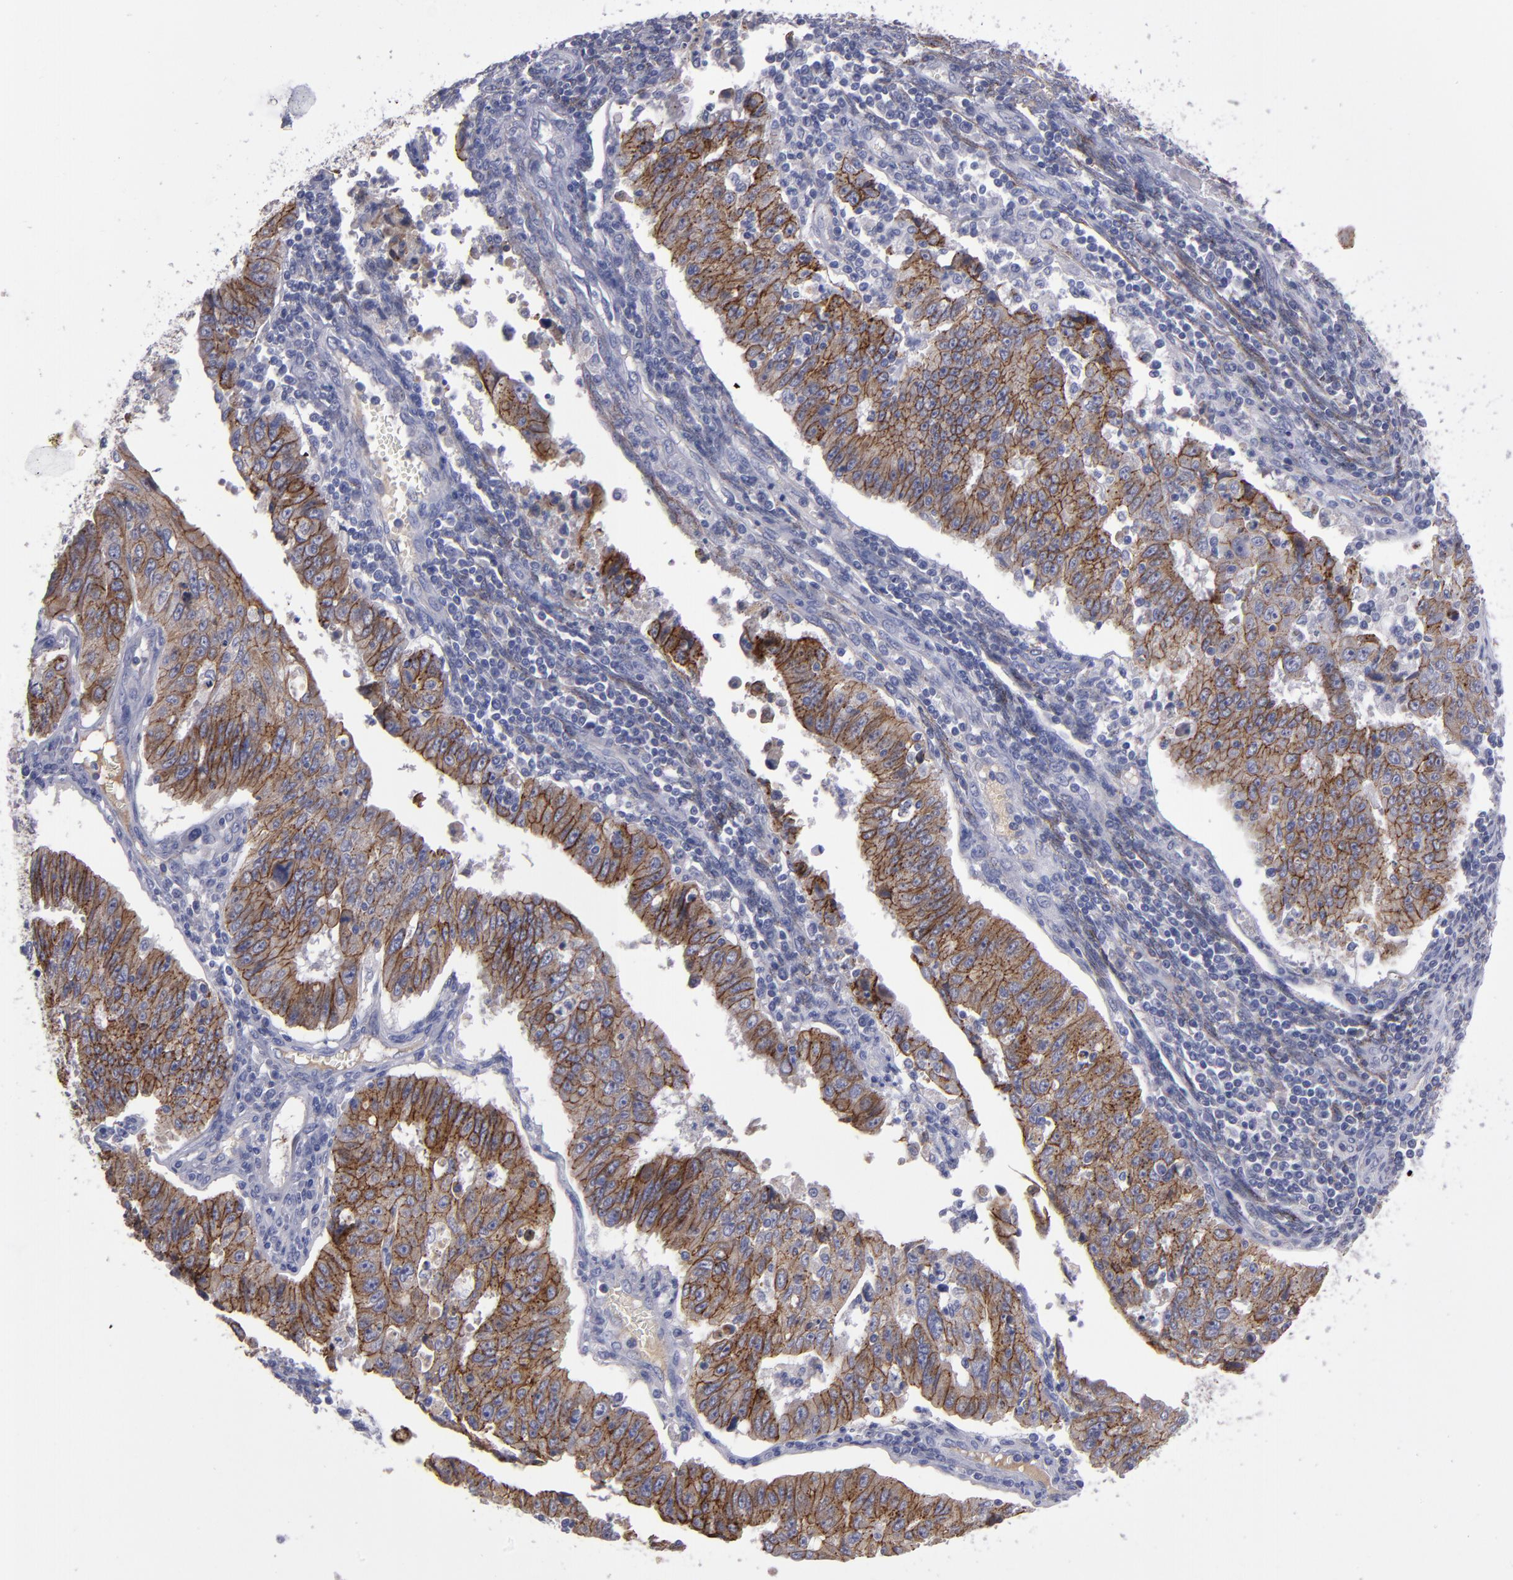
{"staining": {"intensity": "strong", "quantity": ">75%", "location": "cytoplasmic/membranous"}, "tissue": "endometrial cancer", "cell_type": "Tumor cells", "image_type": "cancer", "snomed": [{"axis": "morphology", "description": "Adenocarcinoma, NOS"}, {"axis": "topography", "description": "Endometrium"}], "caption": "Brown immunohistochemical staining in adenocarcinoma (endometrial) shows strong cytoplasmic/membranous staining in approximately >75% of tumor cells. The protein of interest is stained brown, and the nuclei are stained in blue (DAB (3,3'-diaminobenzidine) IHC with brightfield microscopy, high magnification).", "gene": "CDH3", "patient": {"sex": "female", "age": 42}}